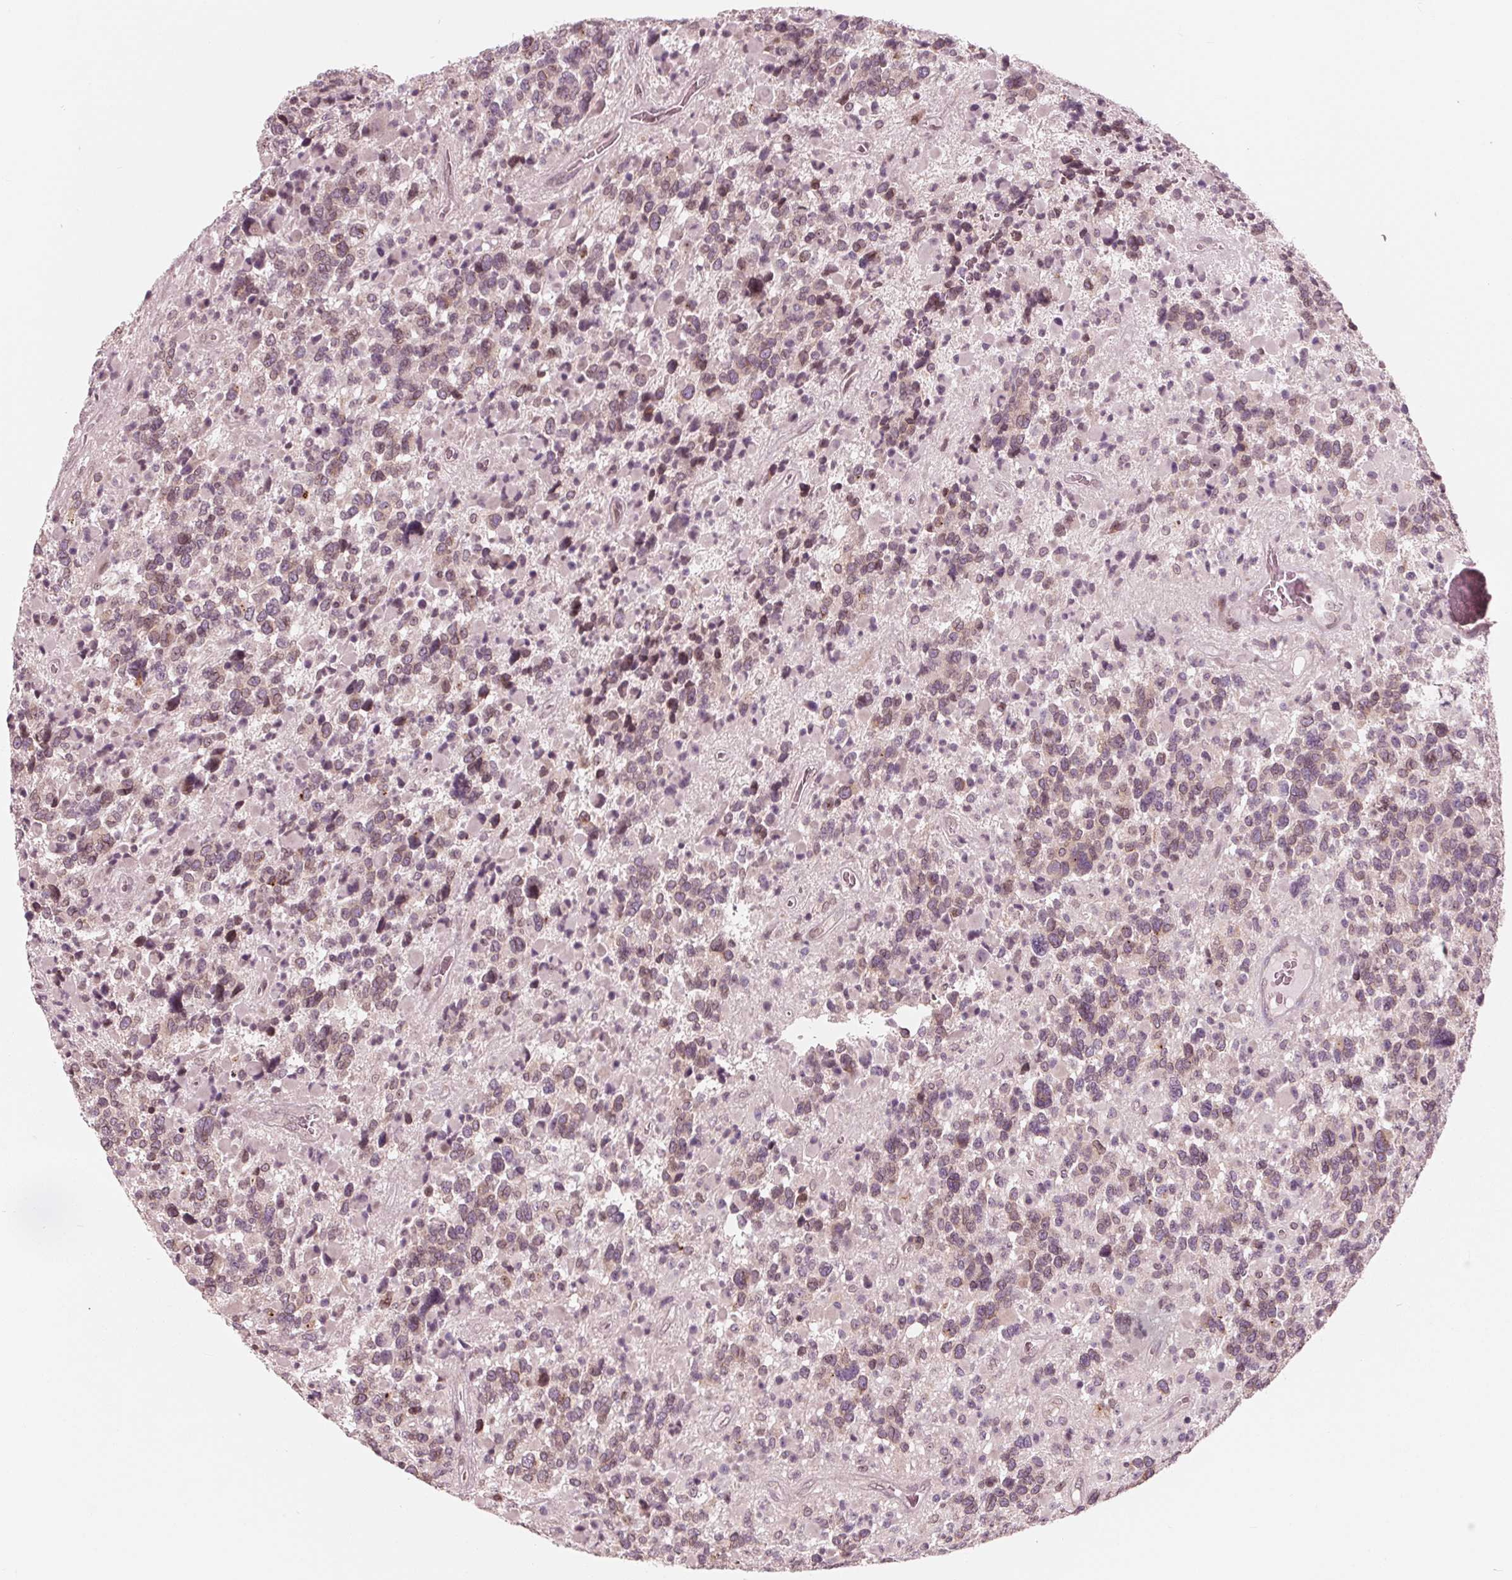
{"staining": {"intensity": "weak", "quantity": "25%-75%", "location": "cytoplasmic/membranous,nuclear"}, "tissue": "glioma", "cell_type": "Tumor cells", "image_type": "cancer", "snomed": [{"axis": "morphology", "description": "Glioma, malignant, High grade"}, {"axis": "topography", "description": "Brain"}], "caption": "Human malignant high-grade glioma stained with a brown dye exhibits weak cytoplasmic/membranous and nuclear positive staining in approximately 25%-75% of tumor cells.", "gene": "NUP210", "patient": {"sex": "female", "age": 40}}